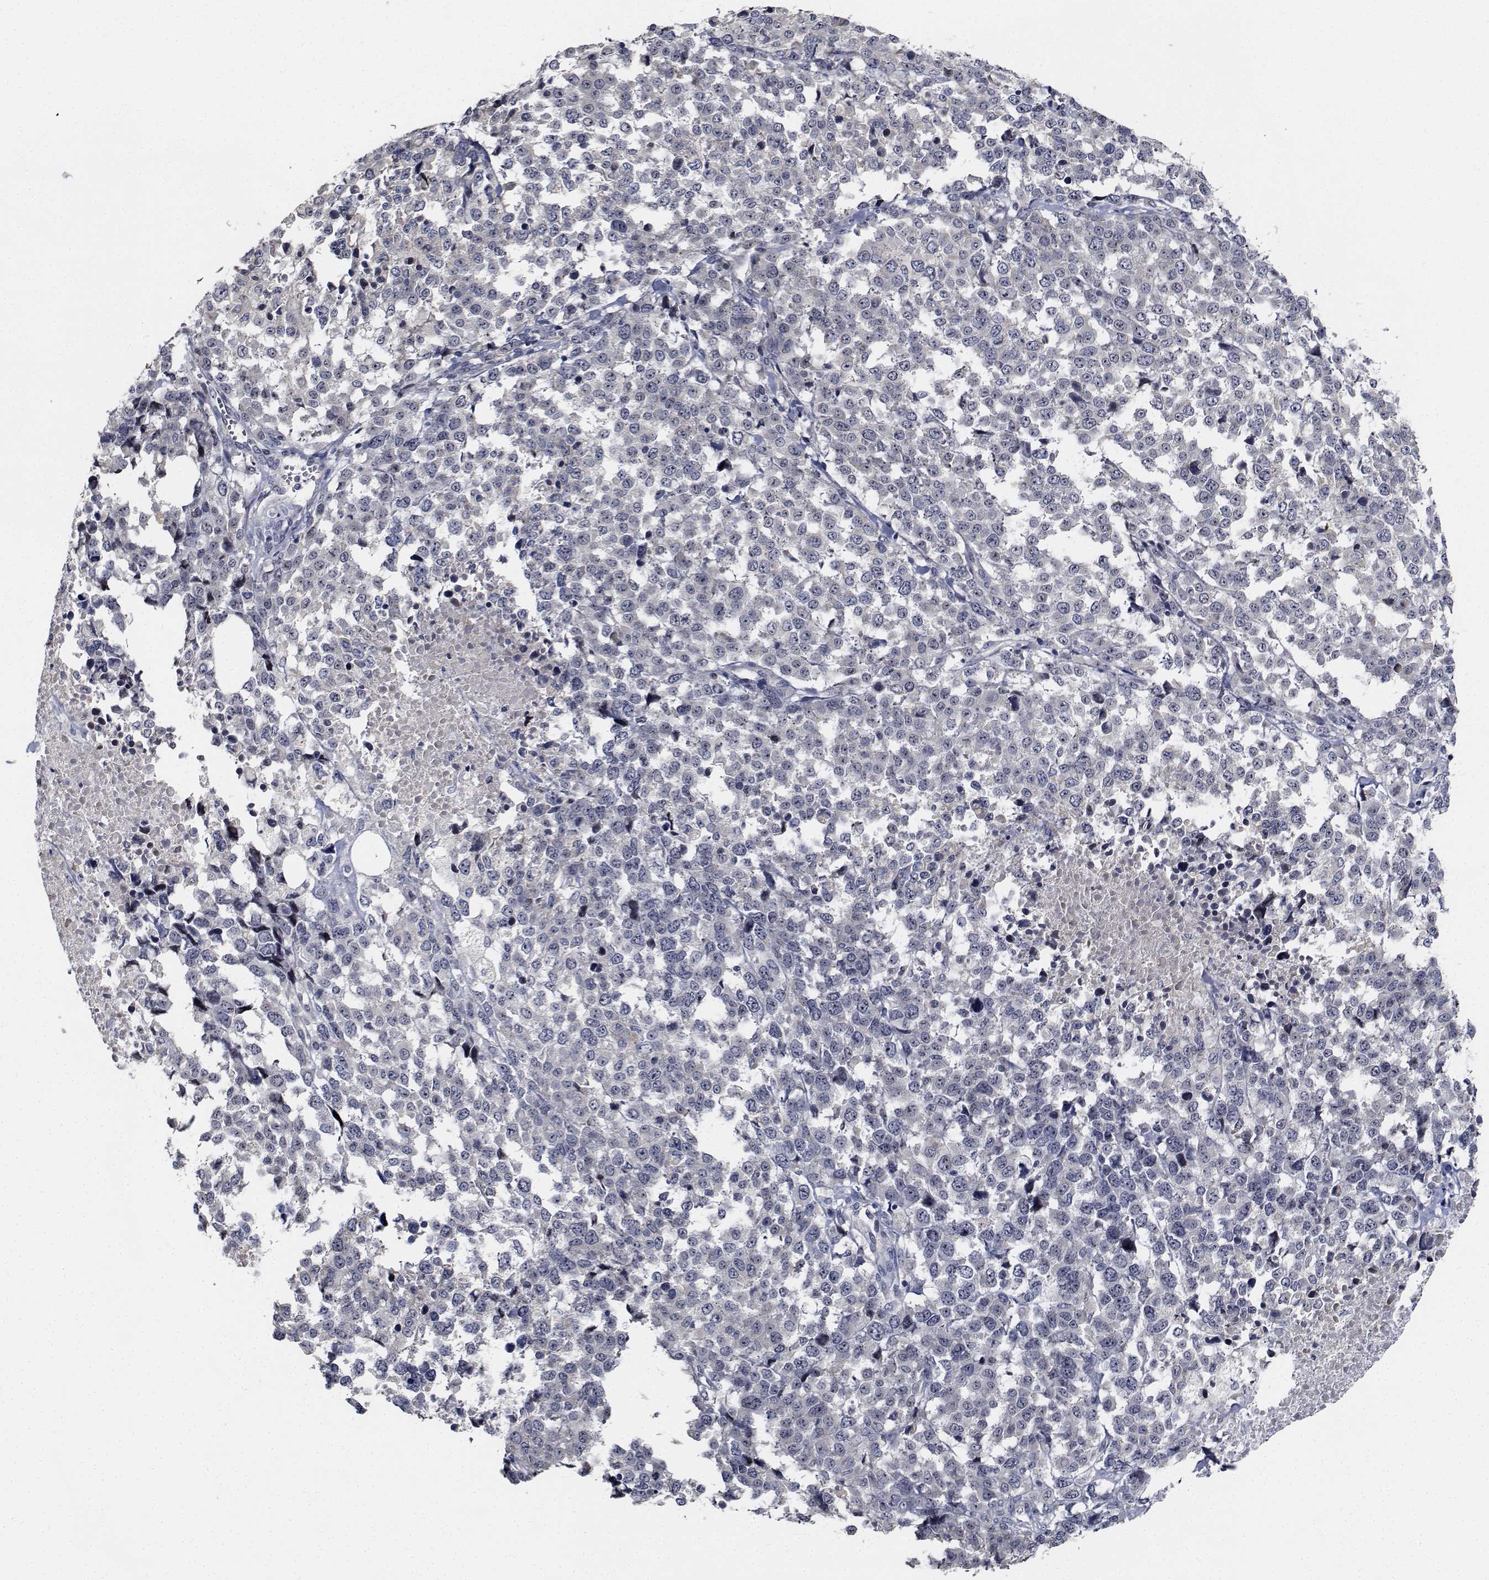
{"staining": {"intensity": "negative", "quantity": "none", "location": "none"}, "tissue": "melanoma", "cell_type": "Tumor cells", "image_type": "cancer", "snomed": [{"axis": "morphology", "description": "Malignant melanoma, Metastatic site"}, {"axis": "topography", "description": "Skin"}], "caption": "The immunohistochemistry micrograph has no significant staining in tumor cells of melanoma tissue.", "gene": "NVL", "patient": {"sex": "male", "age": 84}}